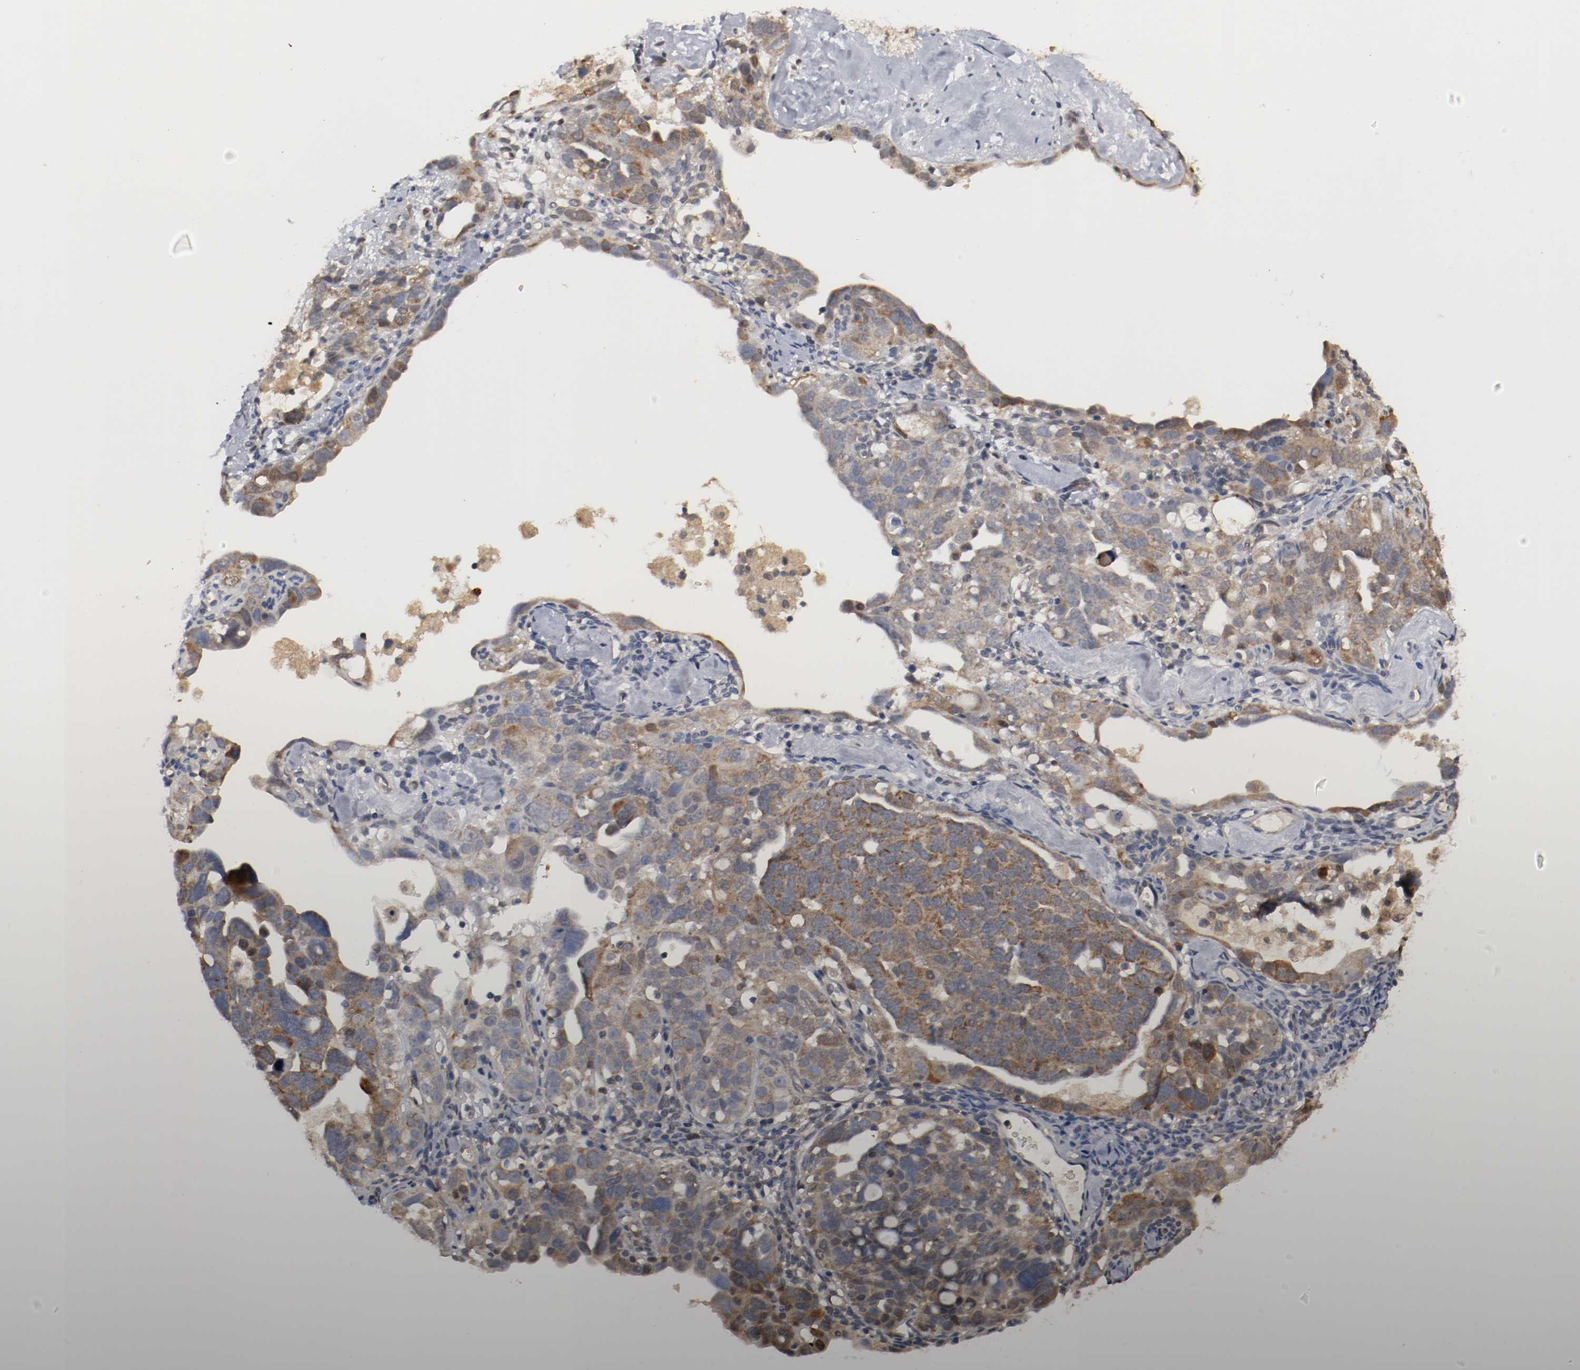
{"staining": {"intensity": "moderate", "quantity": ">75%", "location": "cytoplasmic/membranous"}, "tissue": "ovarian cancer", "cell_type": "Tumor cells", "image_type": "cancer", "snomed": [{"axis": "morphology", "description": "Cystadenocarcinoma, serous, NOS"}, {"axis": "topography", "description": "Ovary"}], "caption": "DAB immunohistochemical staining of ovarian serous cystadenocarcinoma shows moderate cytoplasmic/membranous protein expression in approximately >75% of tumor cells.", "gene": "AFG3L2", "patient": {"sex": "female", "age": 66}}